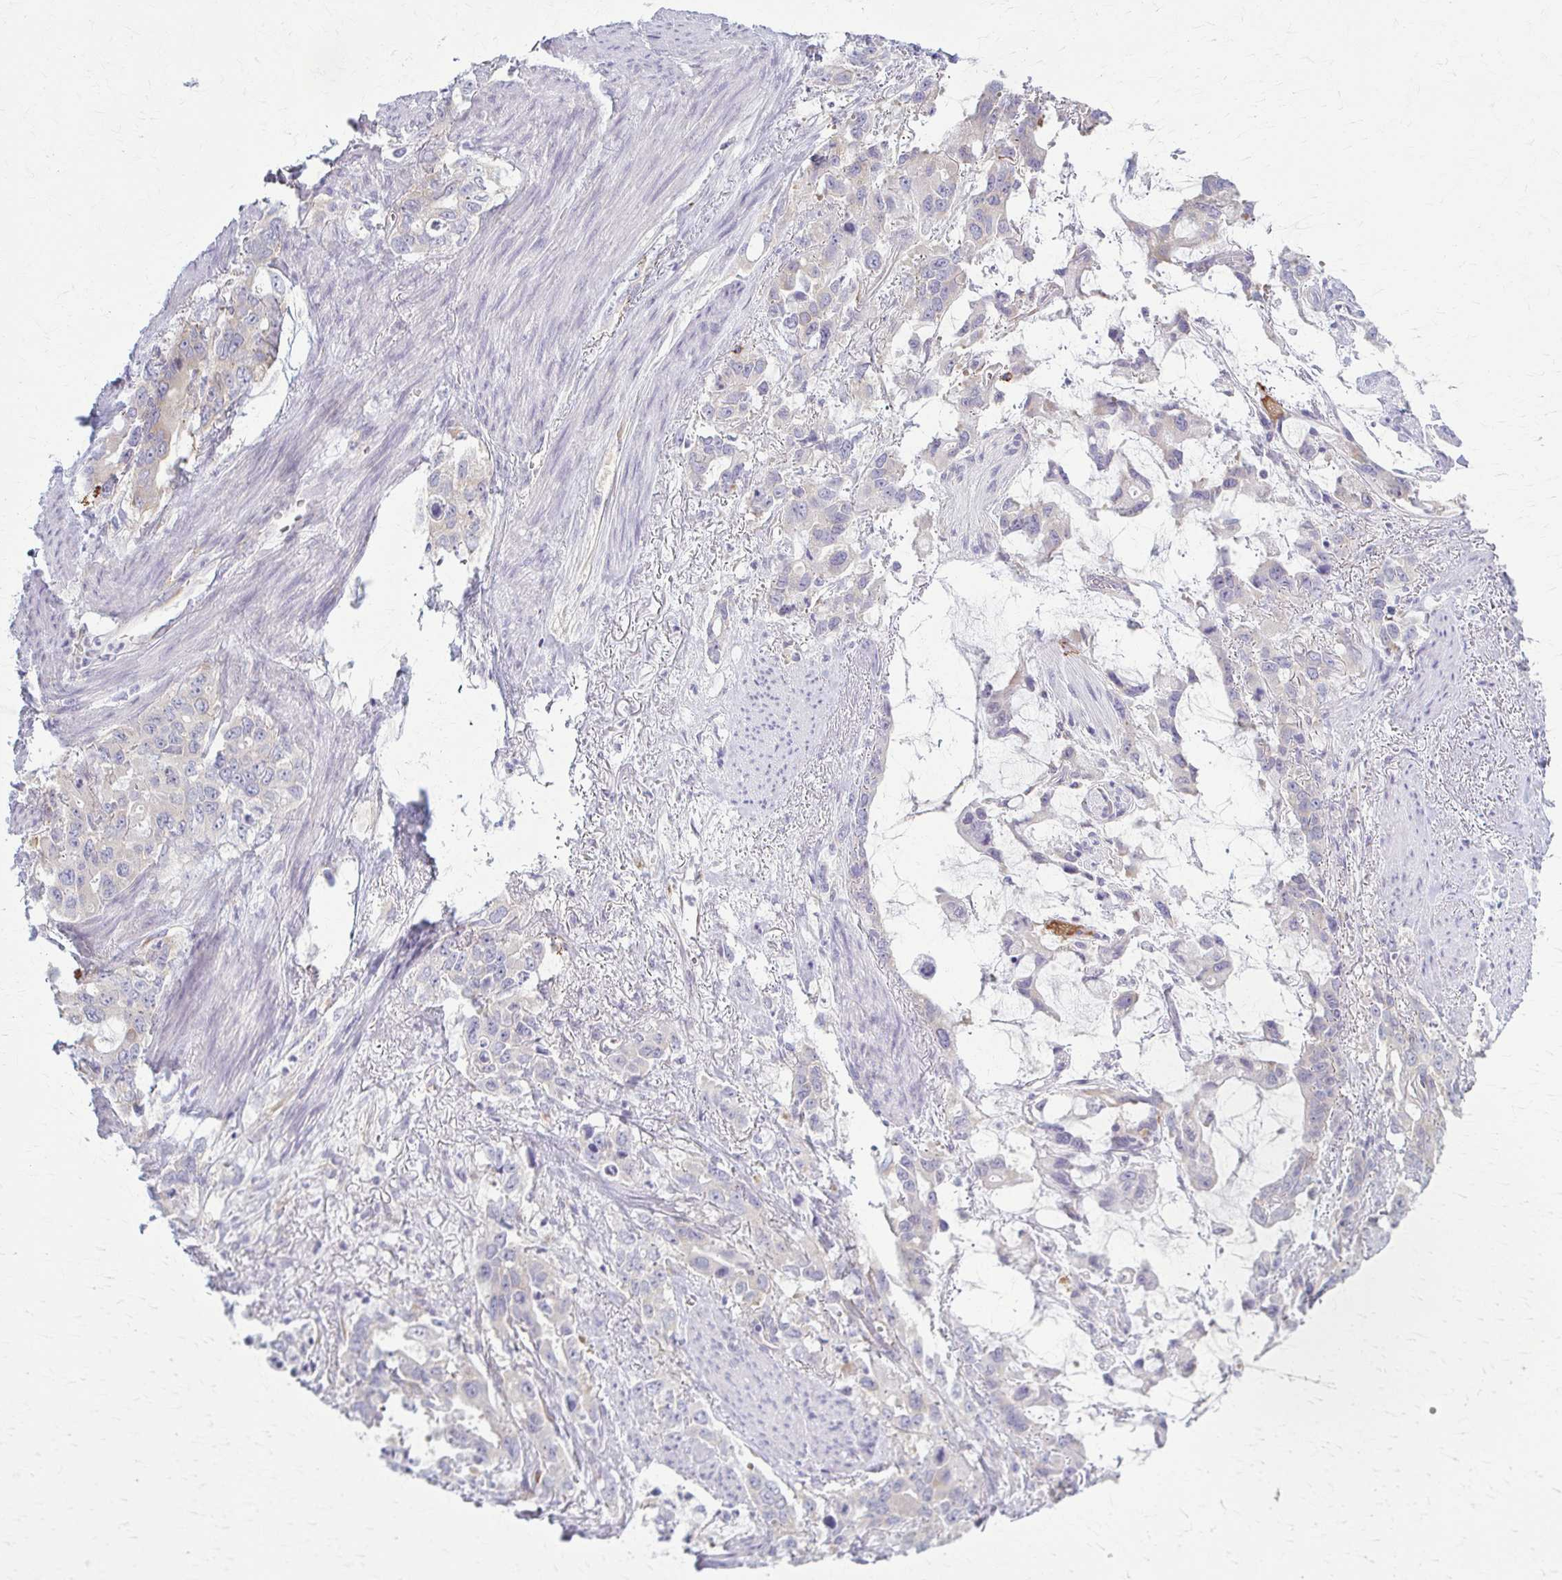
{"staining": {"intensity": "weak", "quantity": "<25%", "location": "cytoplasmic/membranous"}, "tissue": "stomach cancer", "cell_type": "Tumor cells", "image_type": "cancer", "snomed": [{"axis": "morphology", "description": "Adenocarcinoma, NOS"}, {"axis": "topography", "description": "Stomach, upper"}], "caption": "Immunohistochemical staining of human stomach cancer demonstrates no significant staining in tumor cells.", "gene": "PRKRA", "patient": {"sex": "male", "age": 85}}